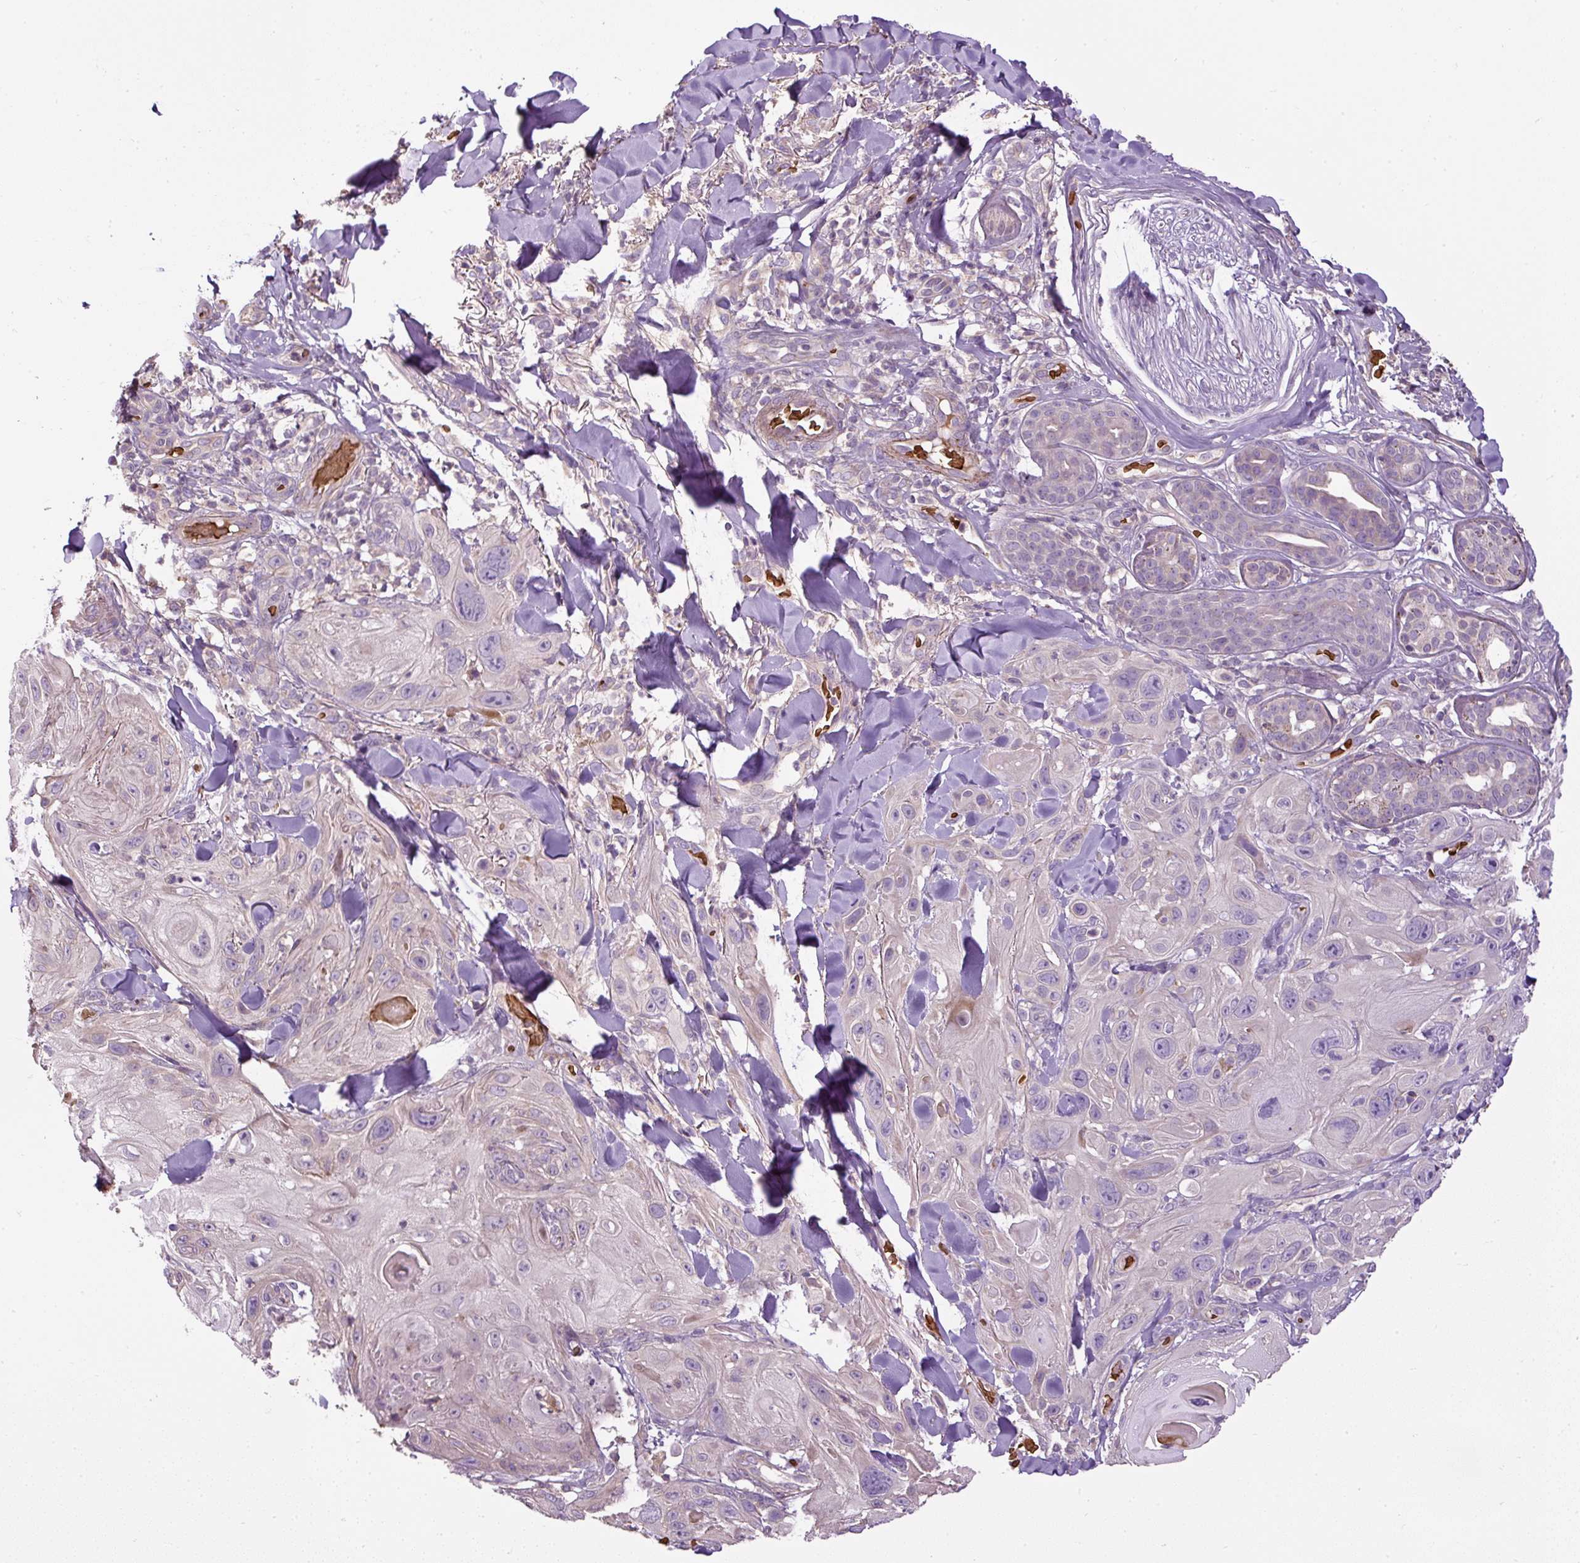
{"staining": {"intensity": "negative", "quantity": "none", "location": "none"}, "tissue": "skin cancer", "cell_type": "Tumor cells", "image_type": "cancer", "snomed": [{"axis": "morphology", "description": "Normal tissue, NOS"}, {"axis": "morphology", "description": "Squamous cell carcinoma, NOS"}, {"axis": "topography", "description": "Skin"}], "caption": "This is a image of immunohistochemistry staining of skin cancer, which shows no positivity in tumor cells. (Immunohistochemistry, brightfield microscopy, high magnification).", "gene": "CXCL13", "patient": {"sex": "male", "age": 72}}